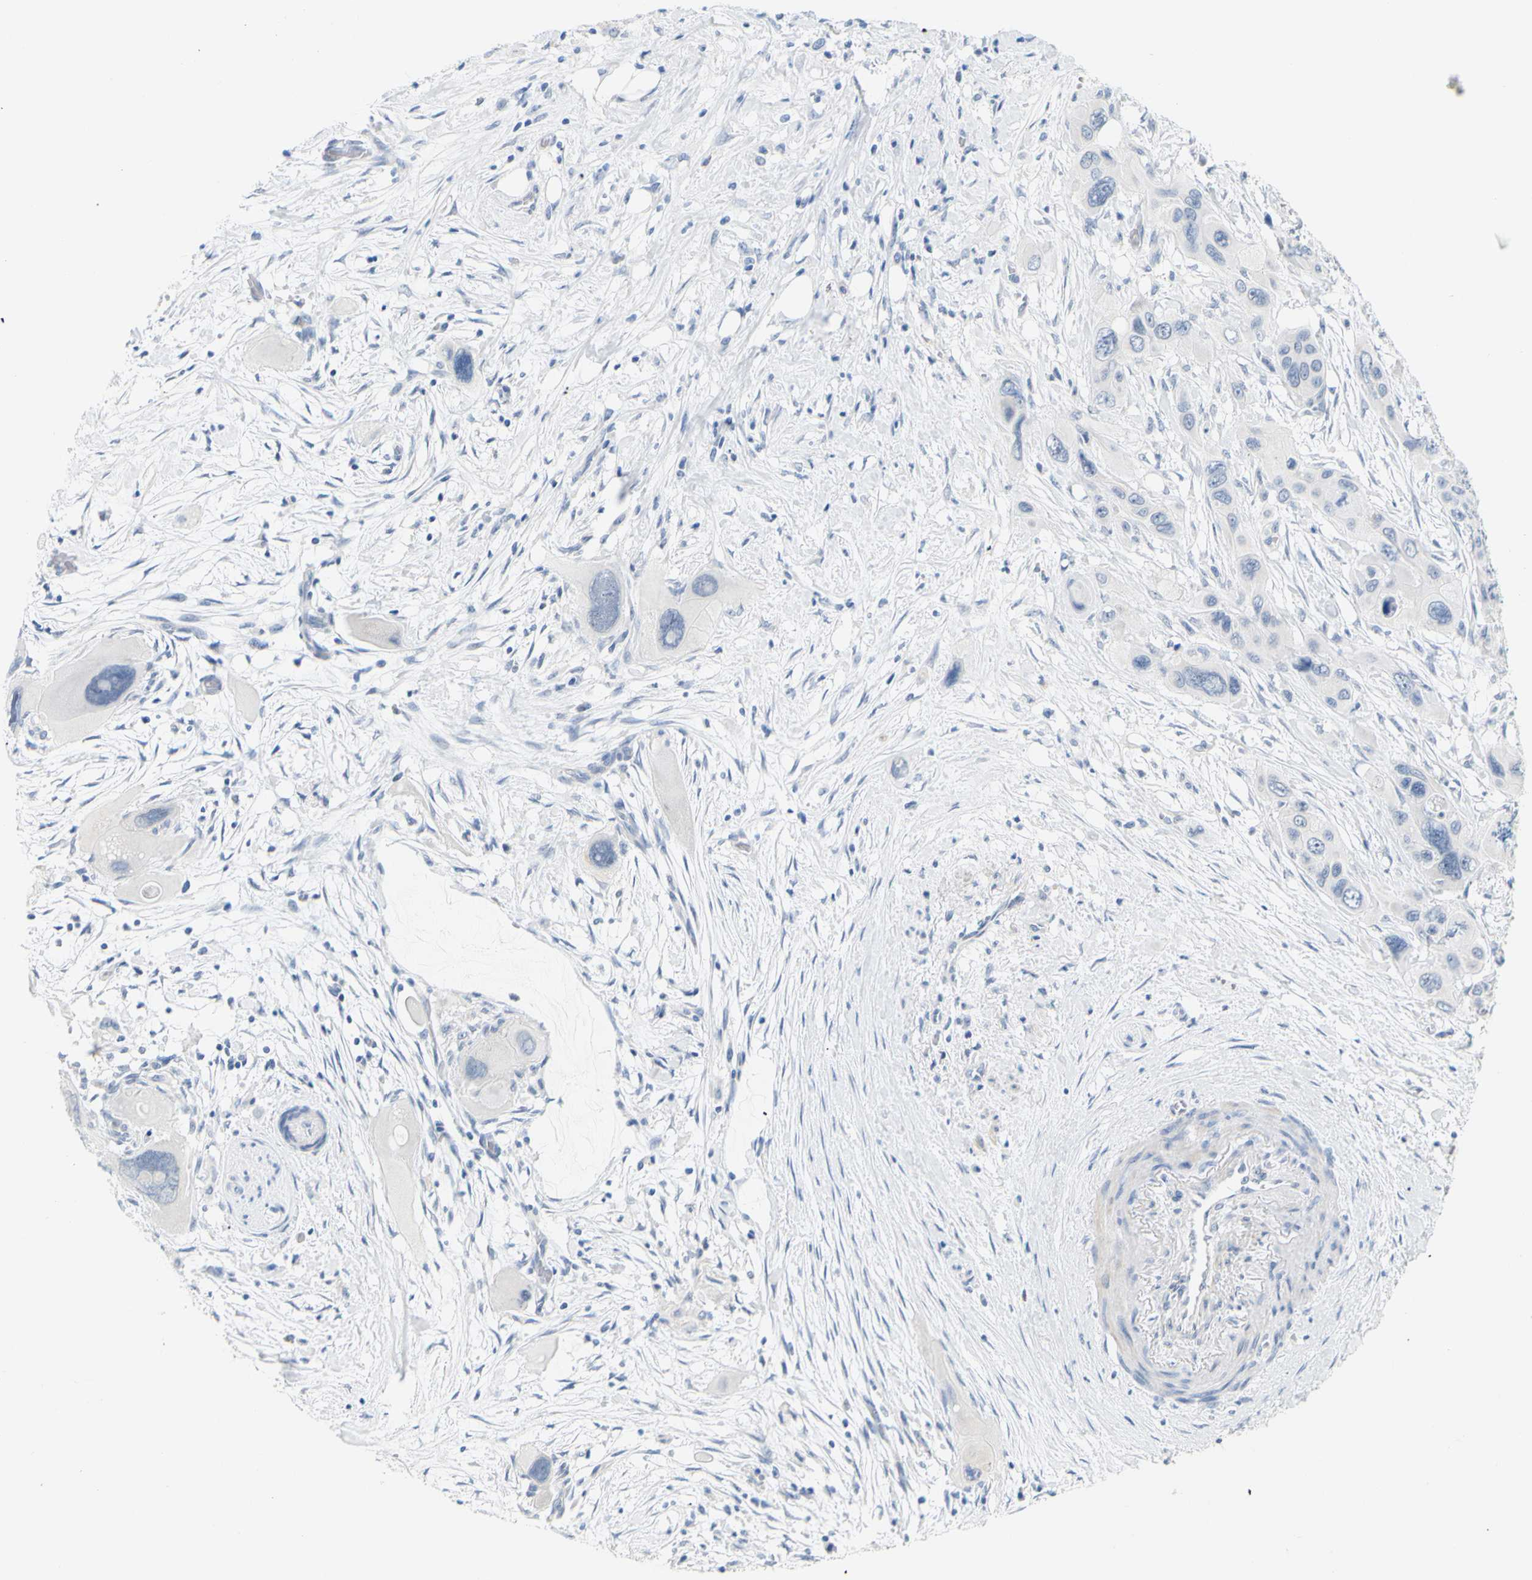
{"staining": {"intensity": "negative", "quantity": "none", "location": "none"}, "tissue": "pancreatic cancer", "cell_type": "Tumor cells", "image_type": "cancer", "snomed": [{"axis": "morphology", "description": "Adenocarcinoma, NOS"}, {"axis": "topography", "description": "Pancreas"}], "caption": "There is no significant staining in tumor cells of adenocarcinoma (pancreatic).", "gene": "OPN1SW", "patient": {"sex": "male", "age": 73}}